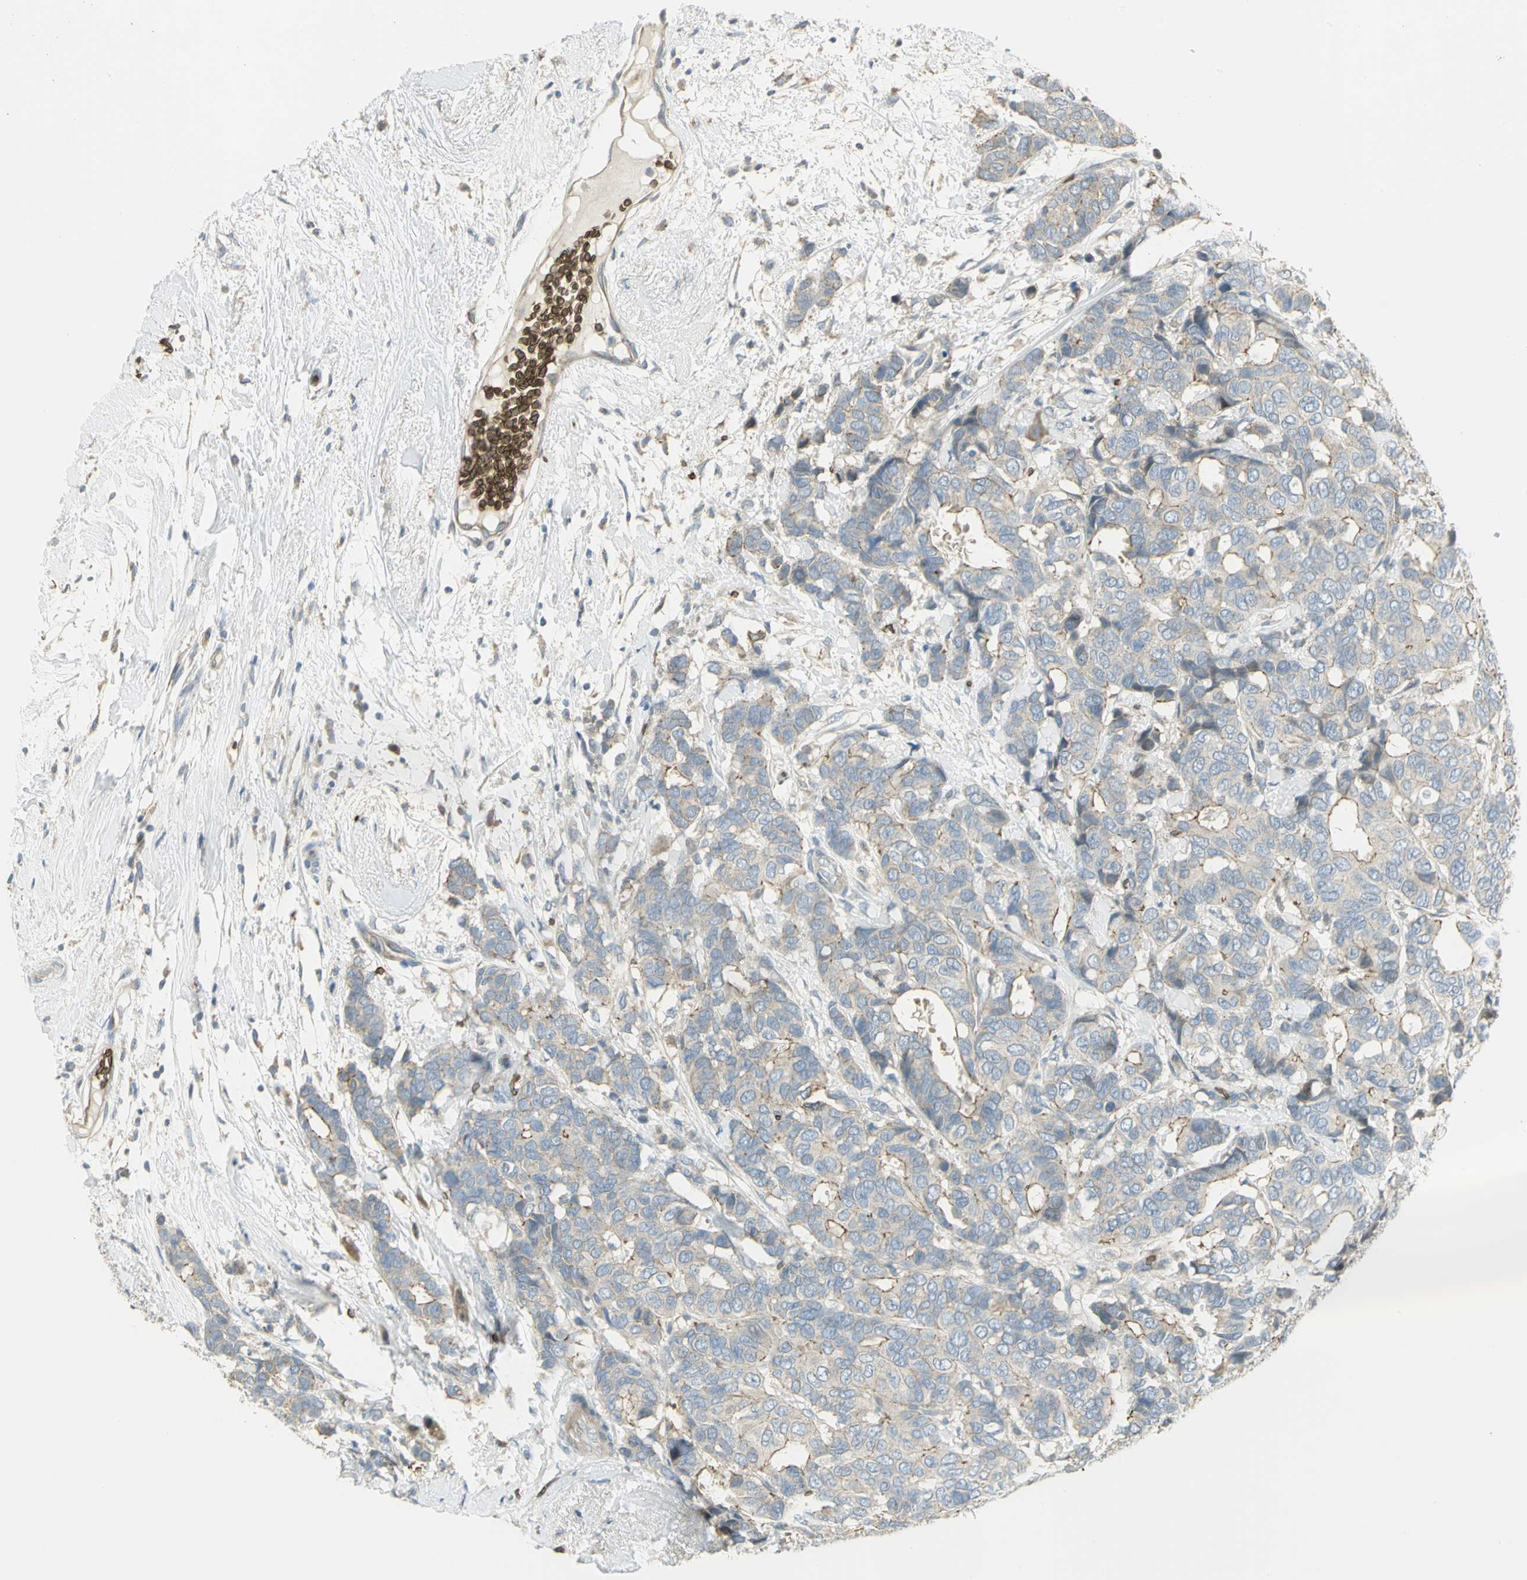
{"staining": {"intensity": "moderate", "quantity": ">75%", "location": "cytoplasmic/membranous"}, "tissue": "breast cancer", "cell_type": "Tumor cells", "image_type": "cancer", "snomed": [{"axis": "morphology", "description": "Duct carcinoma"}, {"axis": "topography", "description": "Breast"}], "caption": "A brown stain highlights moderate cytoplasmic/membranous expression of a protein in breast cancer (invasive ductal carcinoma) tumor cells. Nuclei are stained in blue.", "gene": "ANK1", "patient": {"sex": "female", "age": 87}}